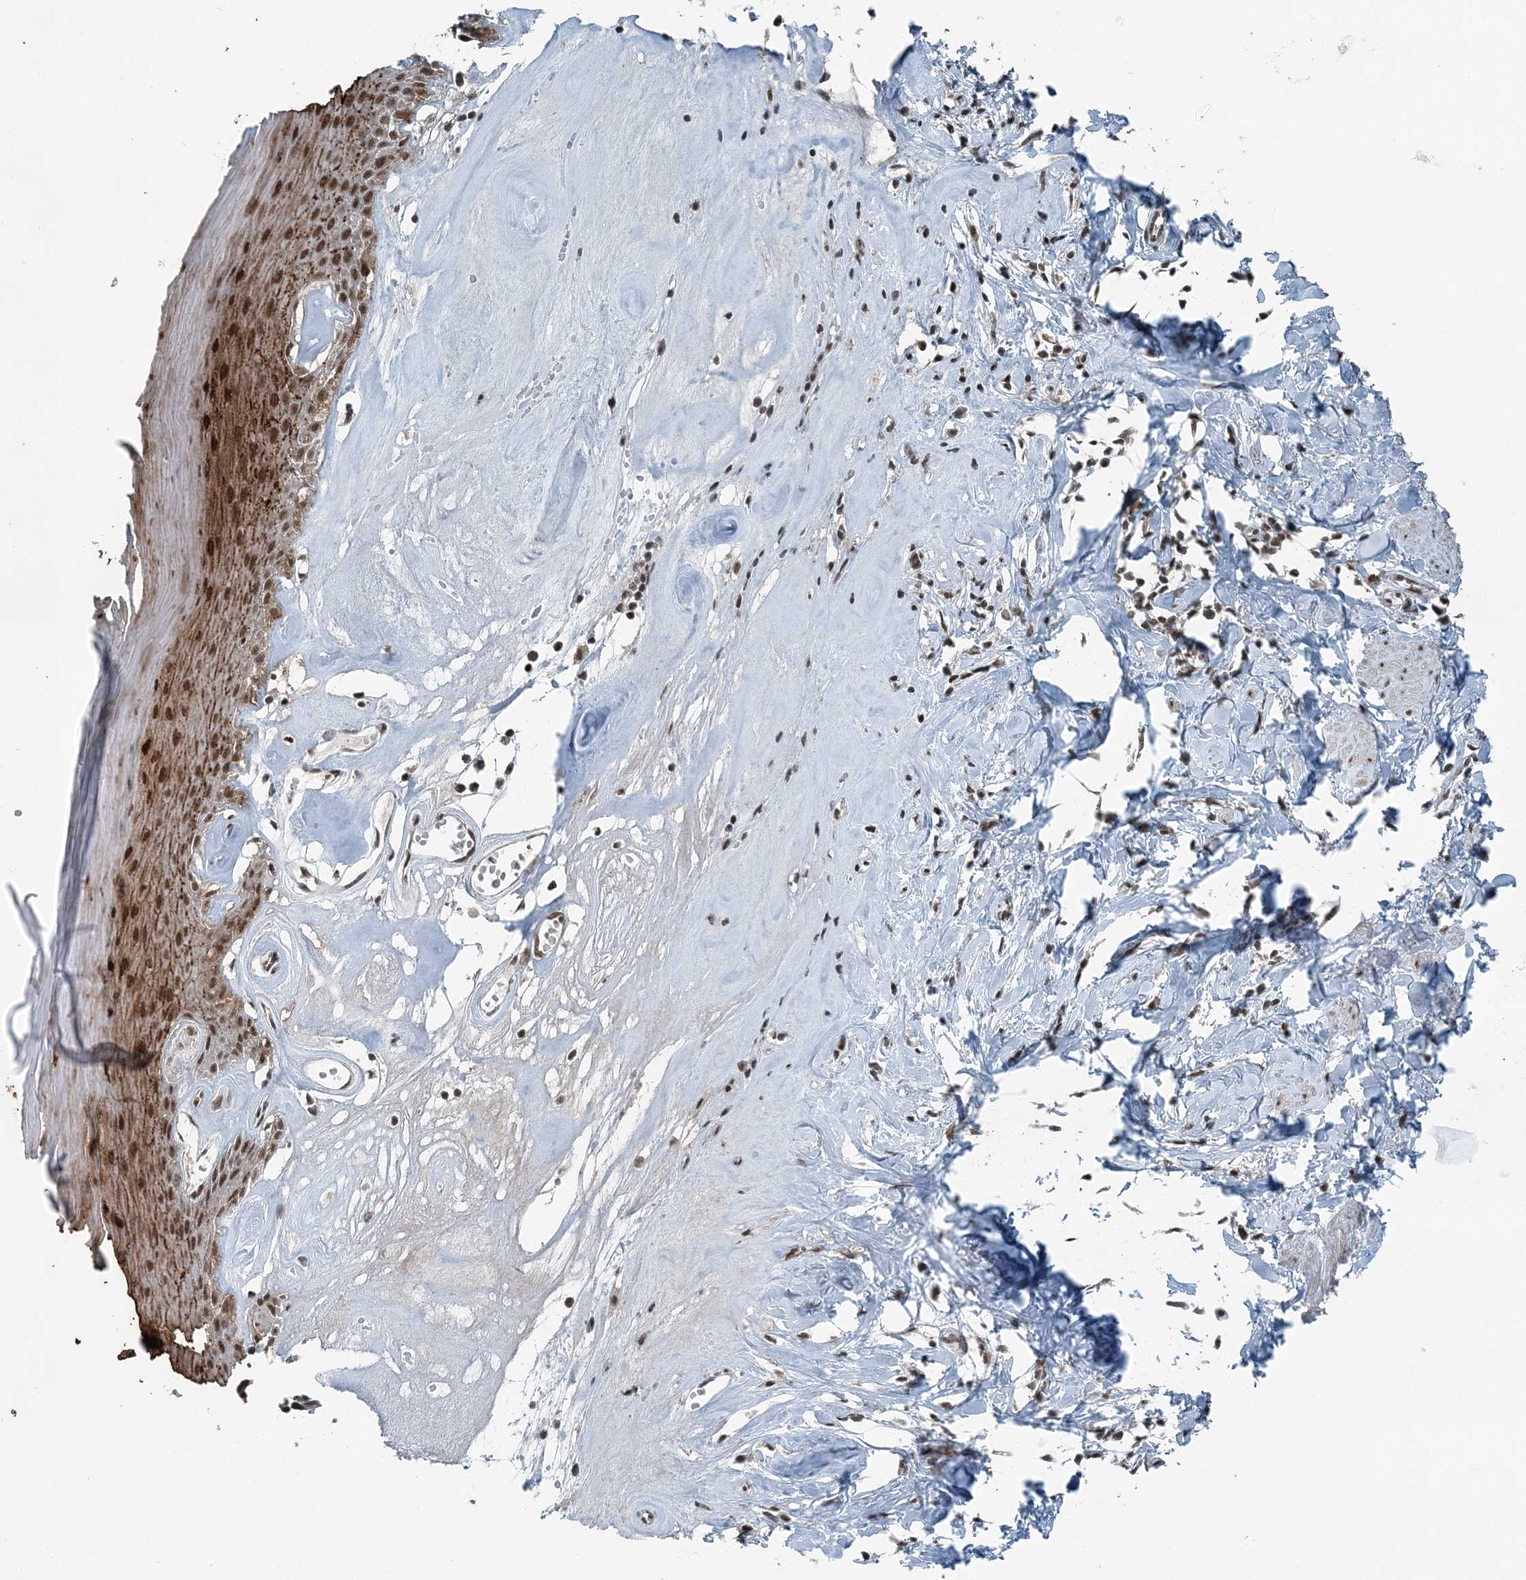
{"staining": {"intensity": "strong", "quantity": ">75%", "location": "cytoplasmic/membranous,nuclear"}, "tissue": "skin", "cell_type": "Epidermal cells", "image_type": "normal", "snomed": [{"axis": "morphology", "description": "Normal tissue, NOS"}, {"axis": "morphology", "description": "Inflammation, NOS"}, {"axis": "topography", "description": "Vulva"}], "caption": "Immunohistochemical staining of unremarkable human skin shows >75% levels of strong cytoplasmic/membranous,nuclear protein expression in about >75% of epidermal cells.", "gene": "YTHDC1", "patient": {"sex": "female", "age": 84}}